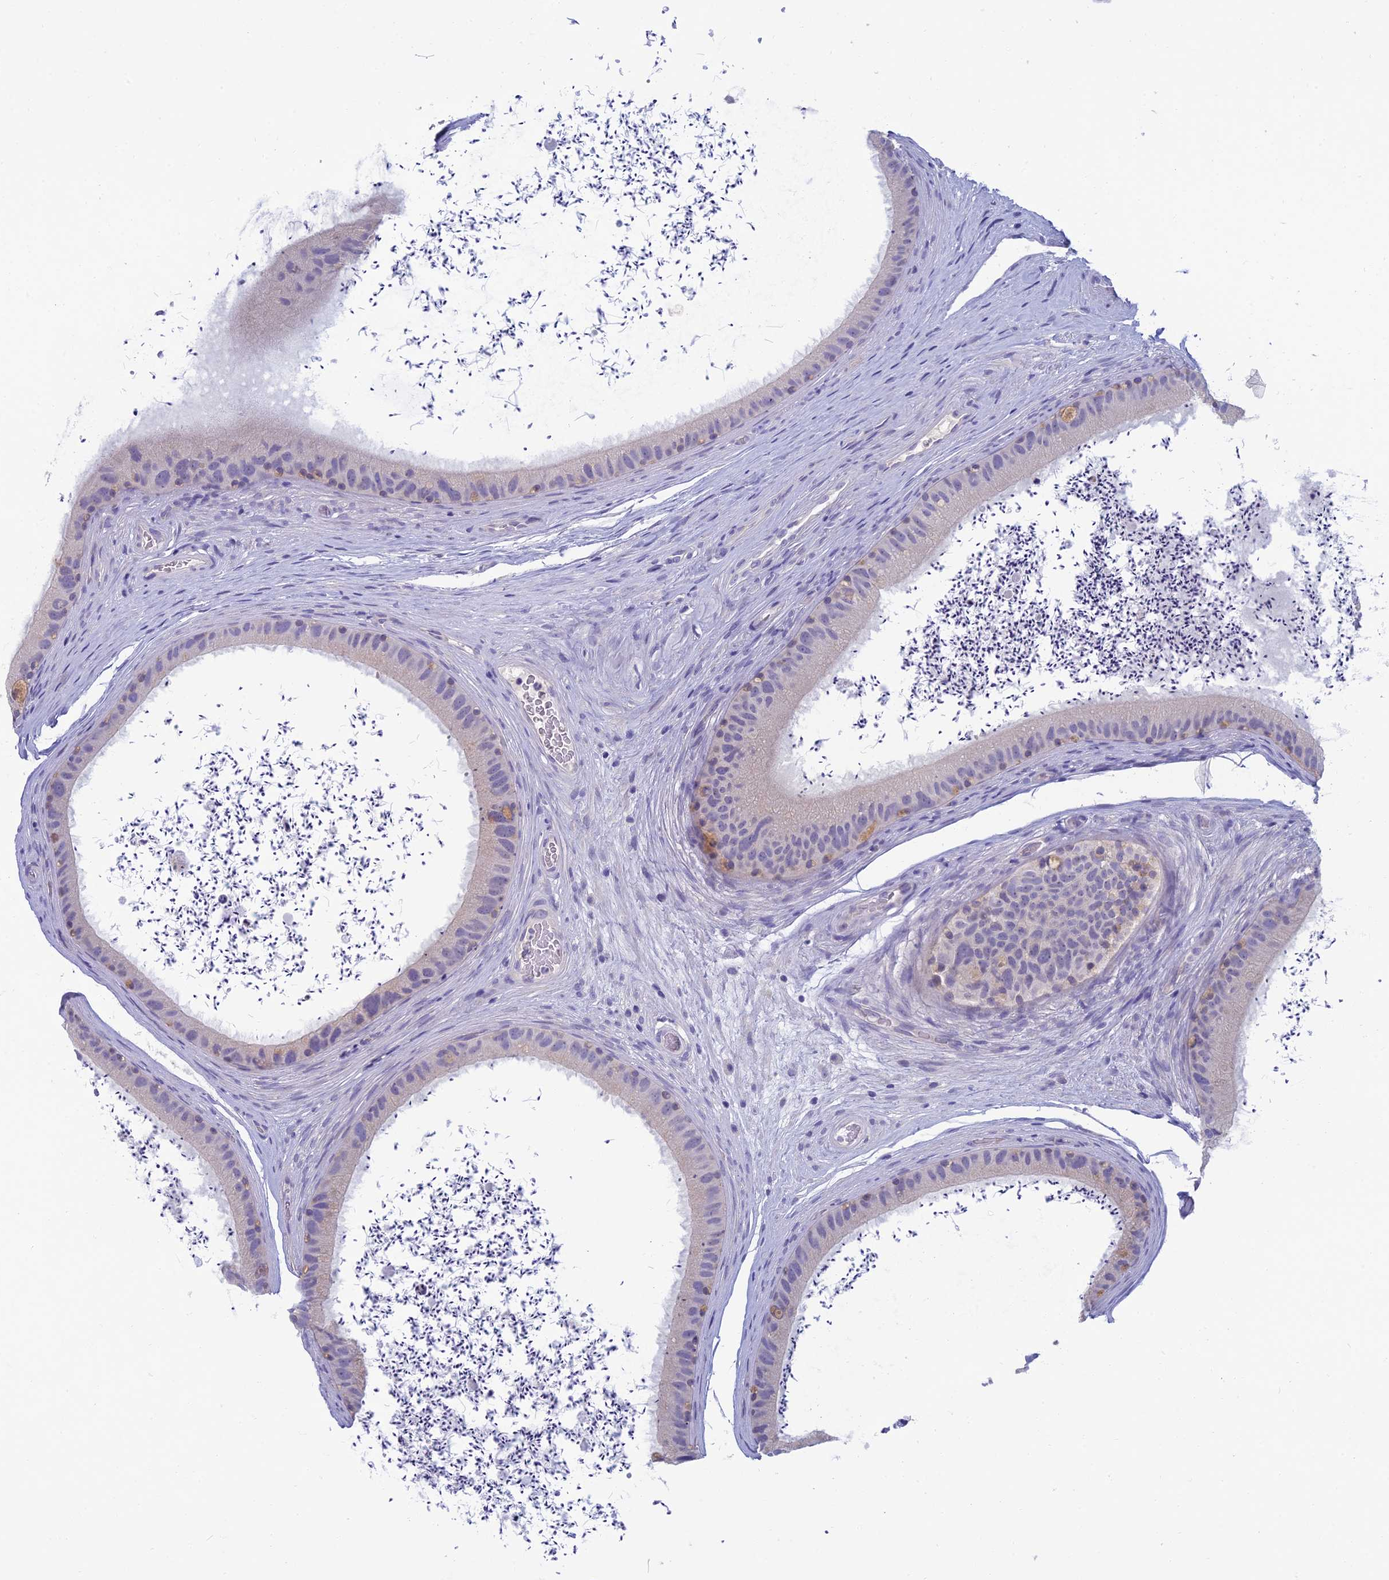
{"staining": {"intensity": "negative", "quantity": "none", "location": "none"}, "tissue": "epididymis", "cell_type": "Glandular cells", "image_type": "normal", "snomed": [{"axis": "morphology", "description": "Normal tissue, NOS"}, {"axis": "topography", "description": "Epididymis, spermatic cord, NOS"}], "caption": "This is a micrograph of IHC staining of normal epididymis, which shows no positivity in glandular cells. (Stains: DAB immunohistochemistry with hematoxylin counter stain, Microscopy: brightfield microscopy at high magnification).", "gene": "SLC25A41", "patient": {"sex": "male", "age": 50}}